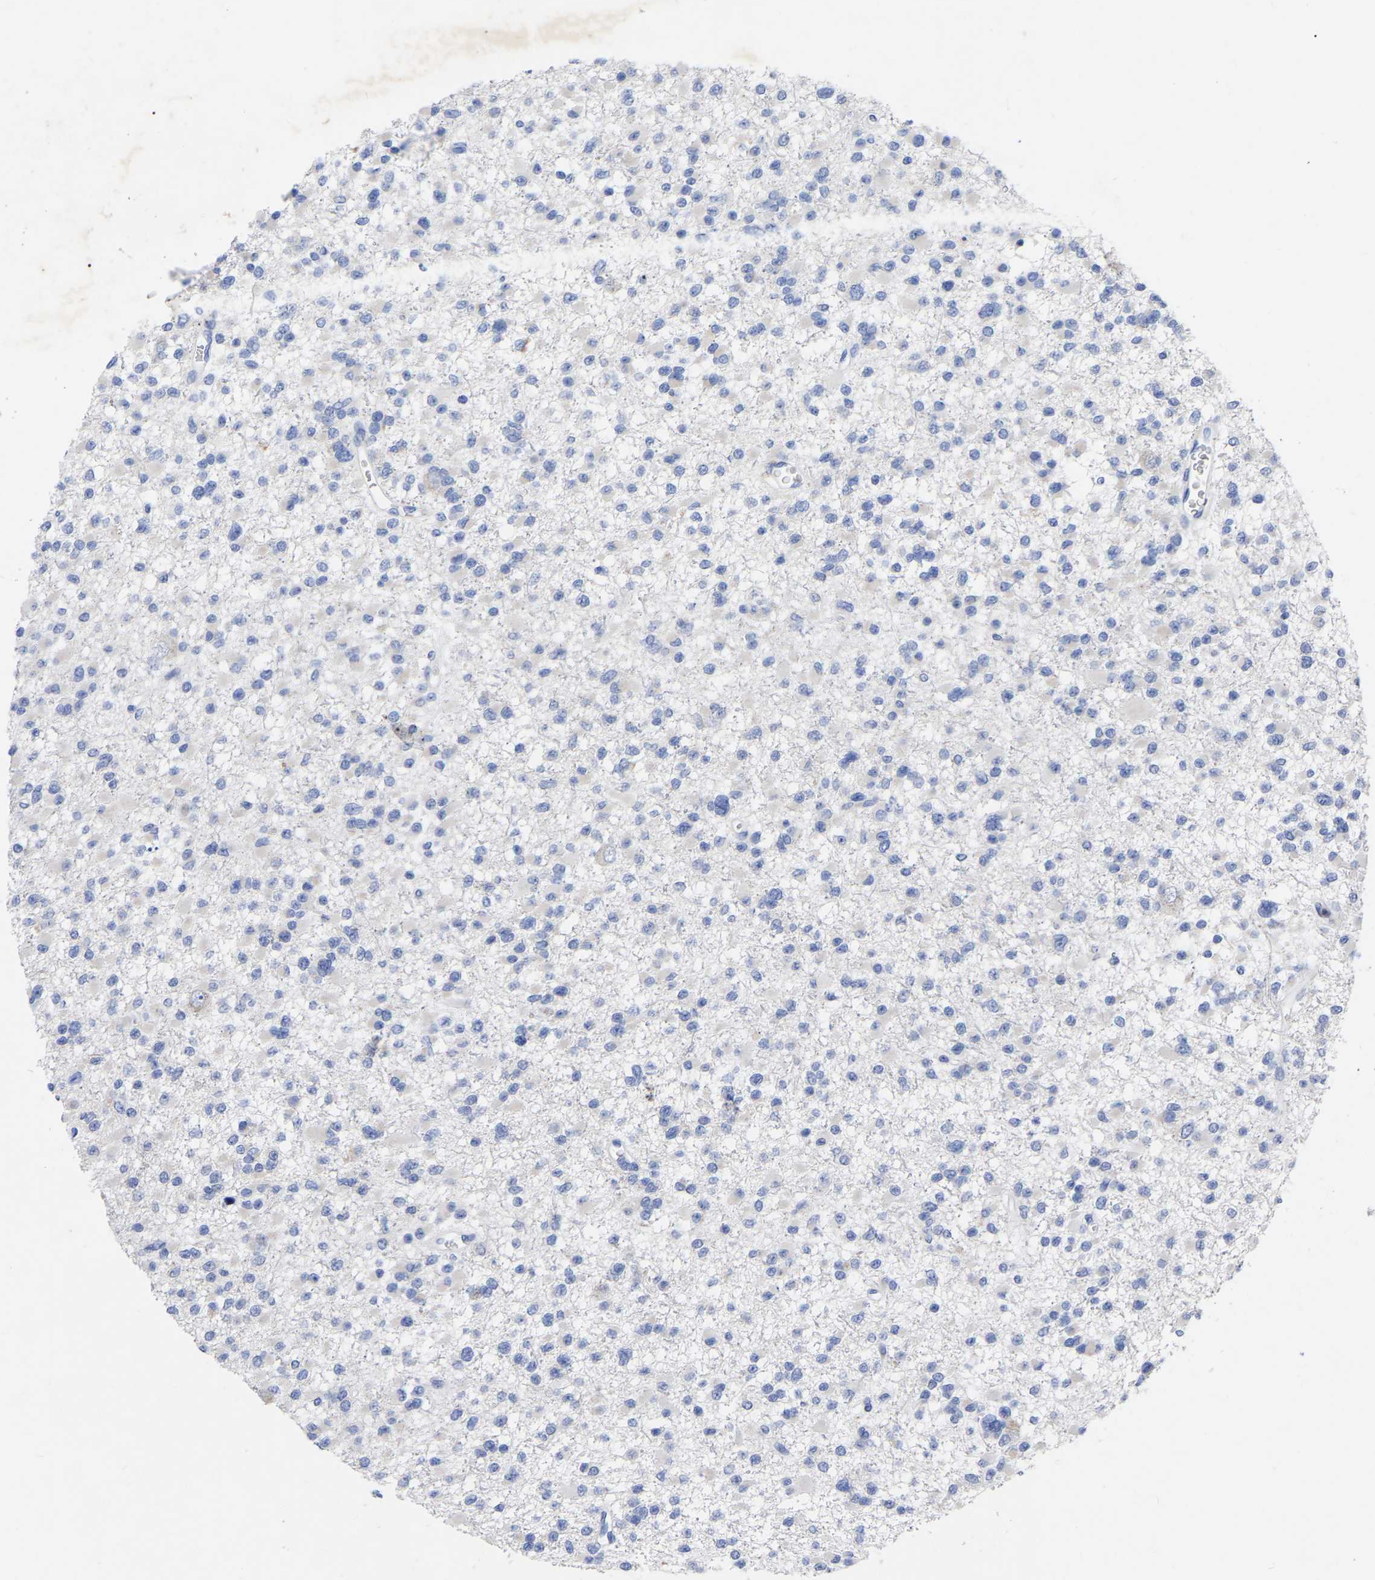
{"staining": {"intensity": "negative", "quantity": "none", "location": "none"}, "tissue": "glioma", "cell_type": "Tumor cells", "image_type": "cancer", "snomed": [{"axis": "morphology", "description": "Glioma, malignant, Low grade"}, {"axis": "topography", "description": "Brain"}], "caption": "Tumor cells are negative for protein expression in human malignant low-grade glioma.", "gene": "PTPN7", "patient": {"sex": "female", "age": 22}}